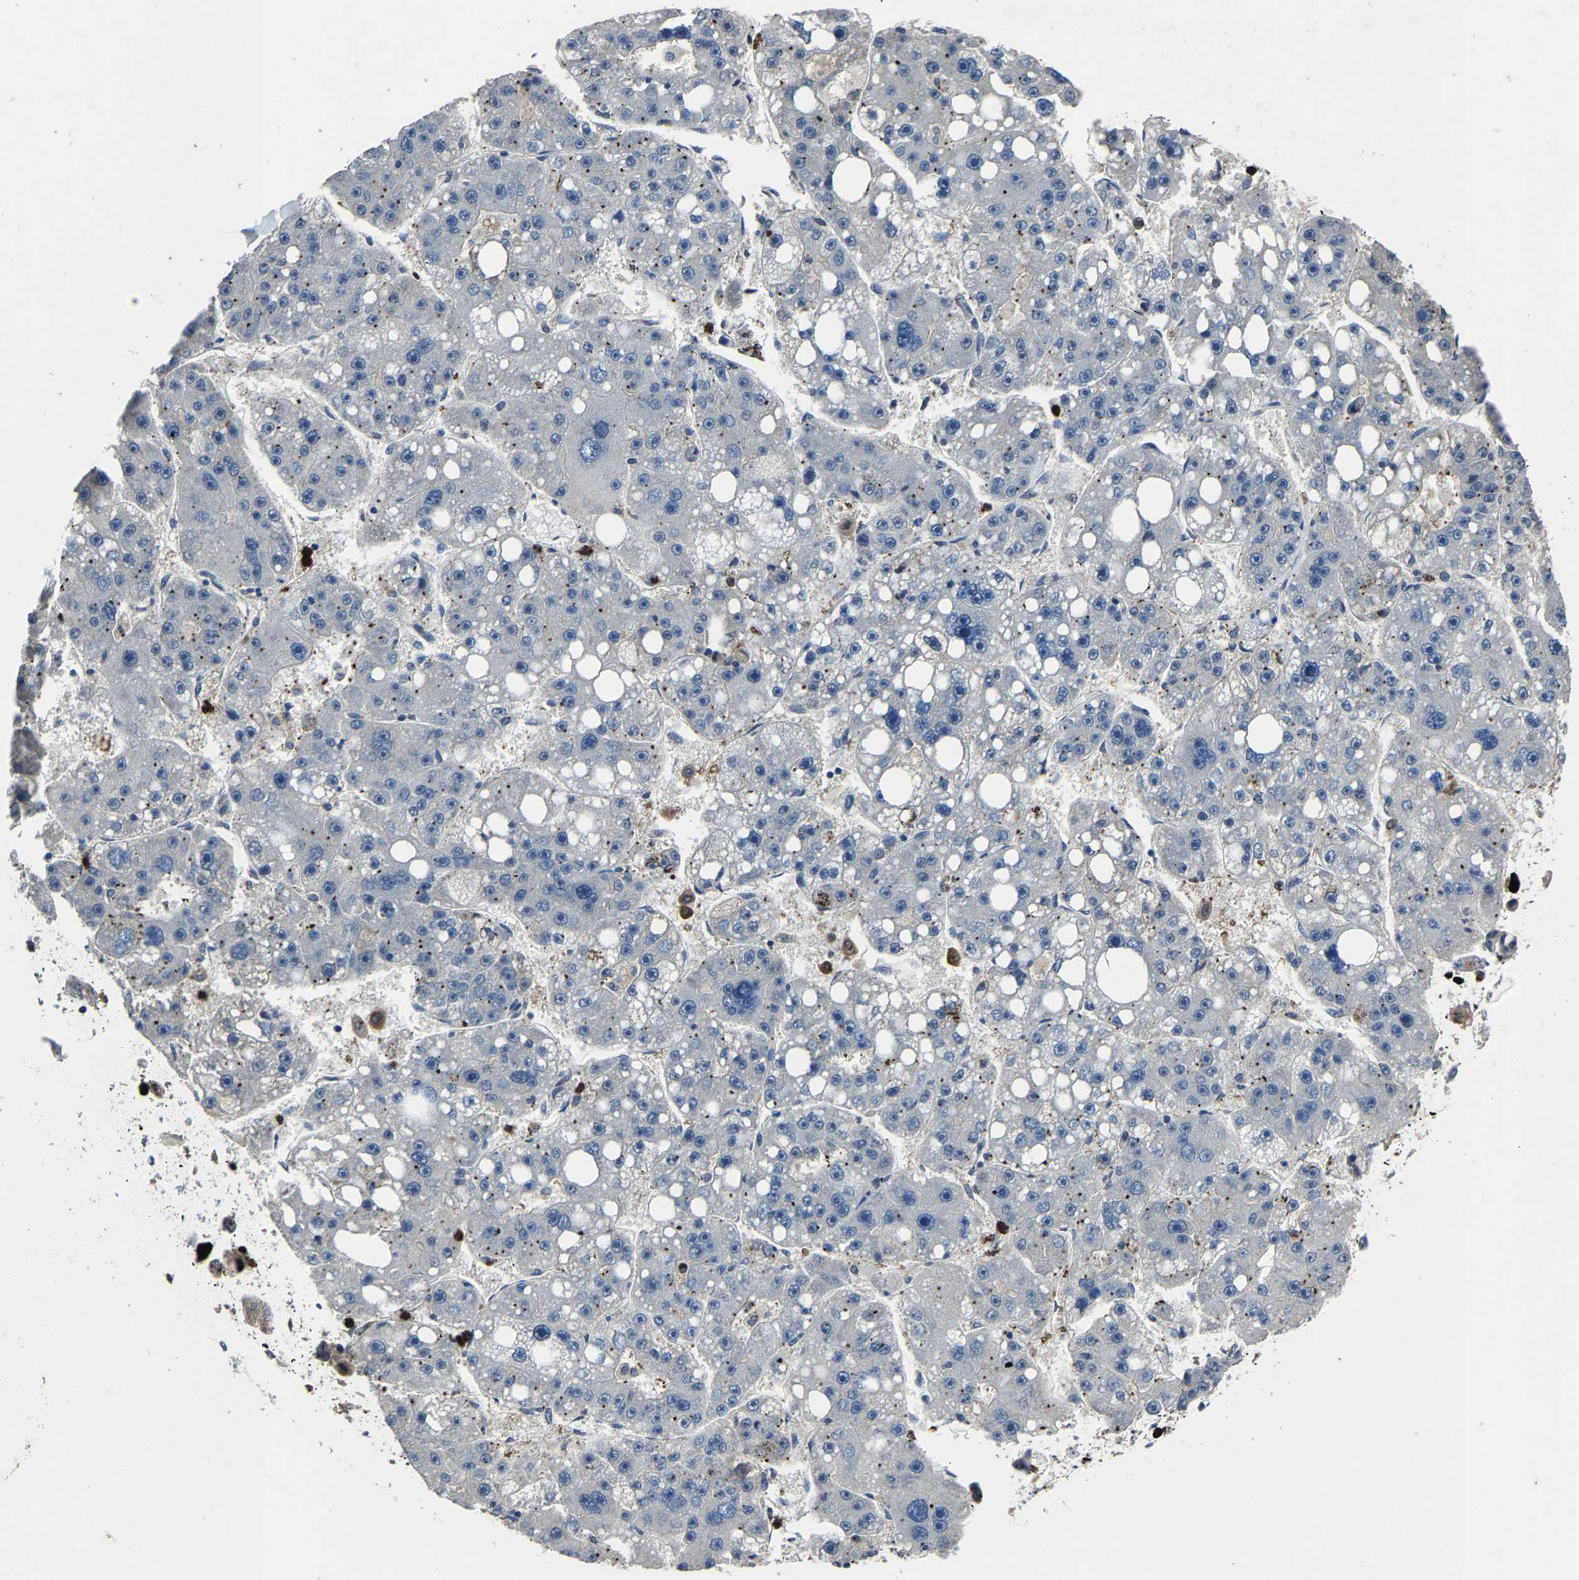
{"staining": {"intensity": "negative", "quantity": "none", "location": "none"}, "tissue": "liver cancer", "cell_type": "Tumor cells", "image_type": "cancer", "snomed": [{"axis": "morphology", "description": "Cholangiocarcinoma"}, {"axis": "topography", "description": "Liver"}], "caption": "Human liver cancer (cholangiocarcinoma) stained for a protein using immunohistochemistry shows no staining in tumor cells.", "gene": "PCNX2", "patient": {"sex": "male", "age": 50}}